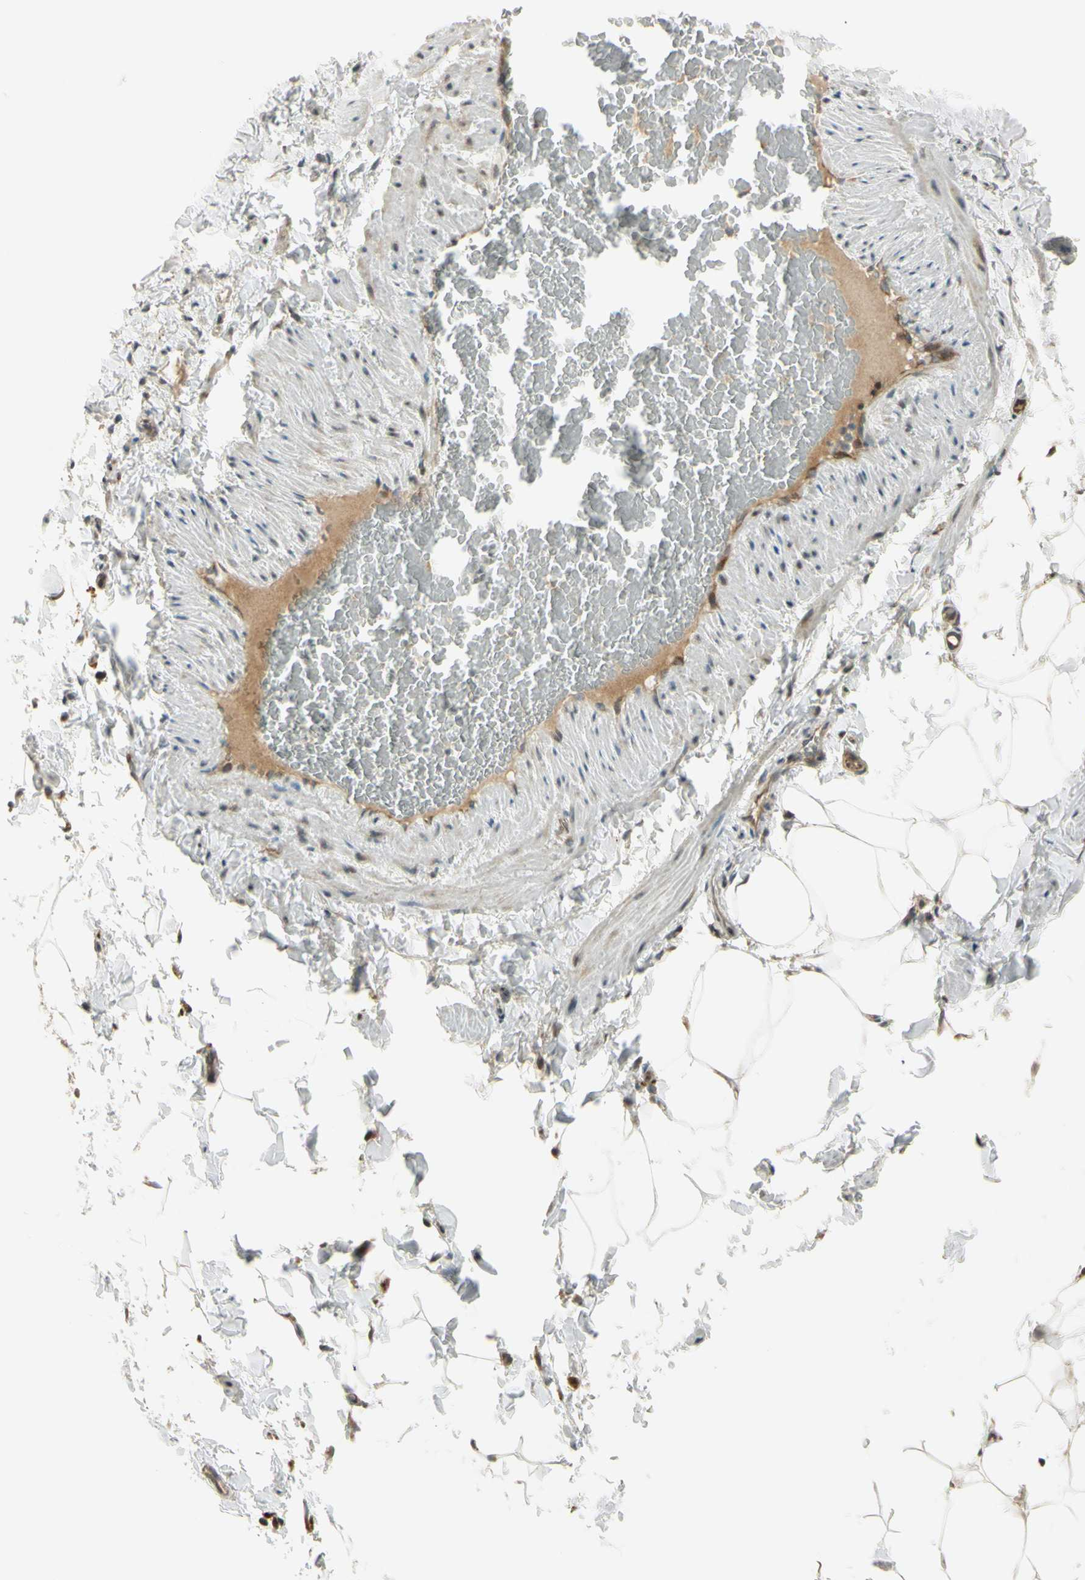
{"staining": {"intensity": "negative", "quantity": "none", "location": "none"}, "tissue": "adipose tissue", "cell_type": "Adipocytes", "image_type": "normal", "snomed": [{"axis": "morphology", "description": "Normal tissue, NOS"}, {"axis": "topography", "description": "Vascular tissue"}], "caption": "This histopathology image is of normal adipose tissue stained with IHC to label a protein in brown with the nuclei are counter-stained blue. There is no positivity in adipocytes.", "gene": "NDFIP1", "patient": {"sex": "male", "age": 41}}